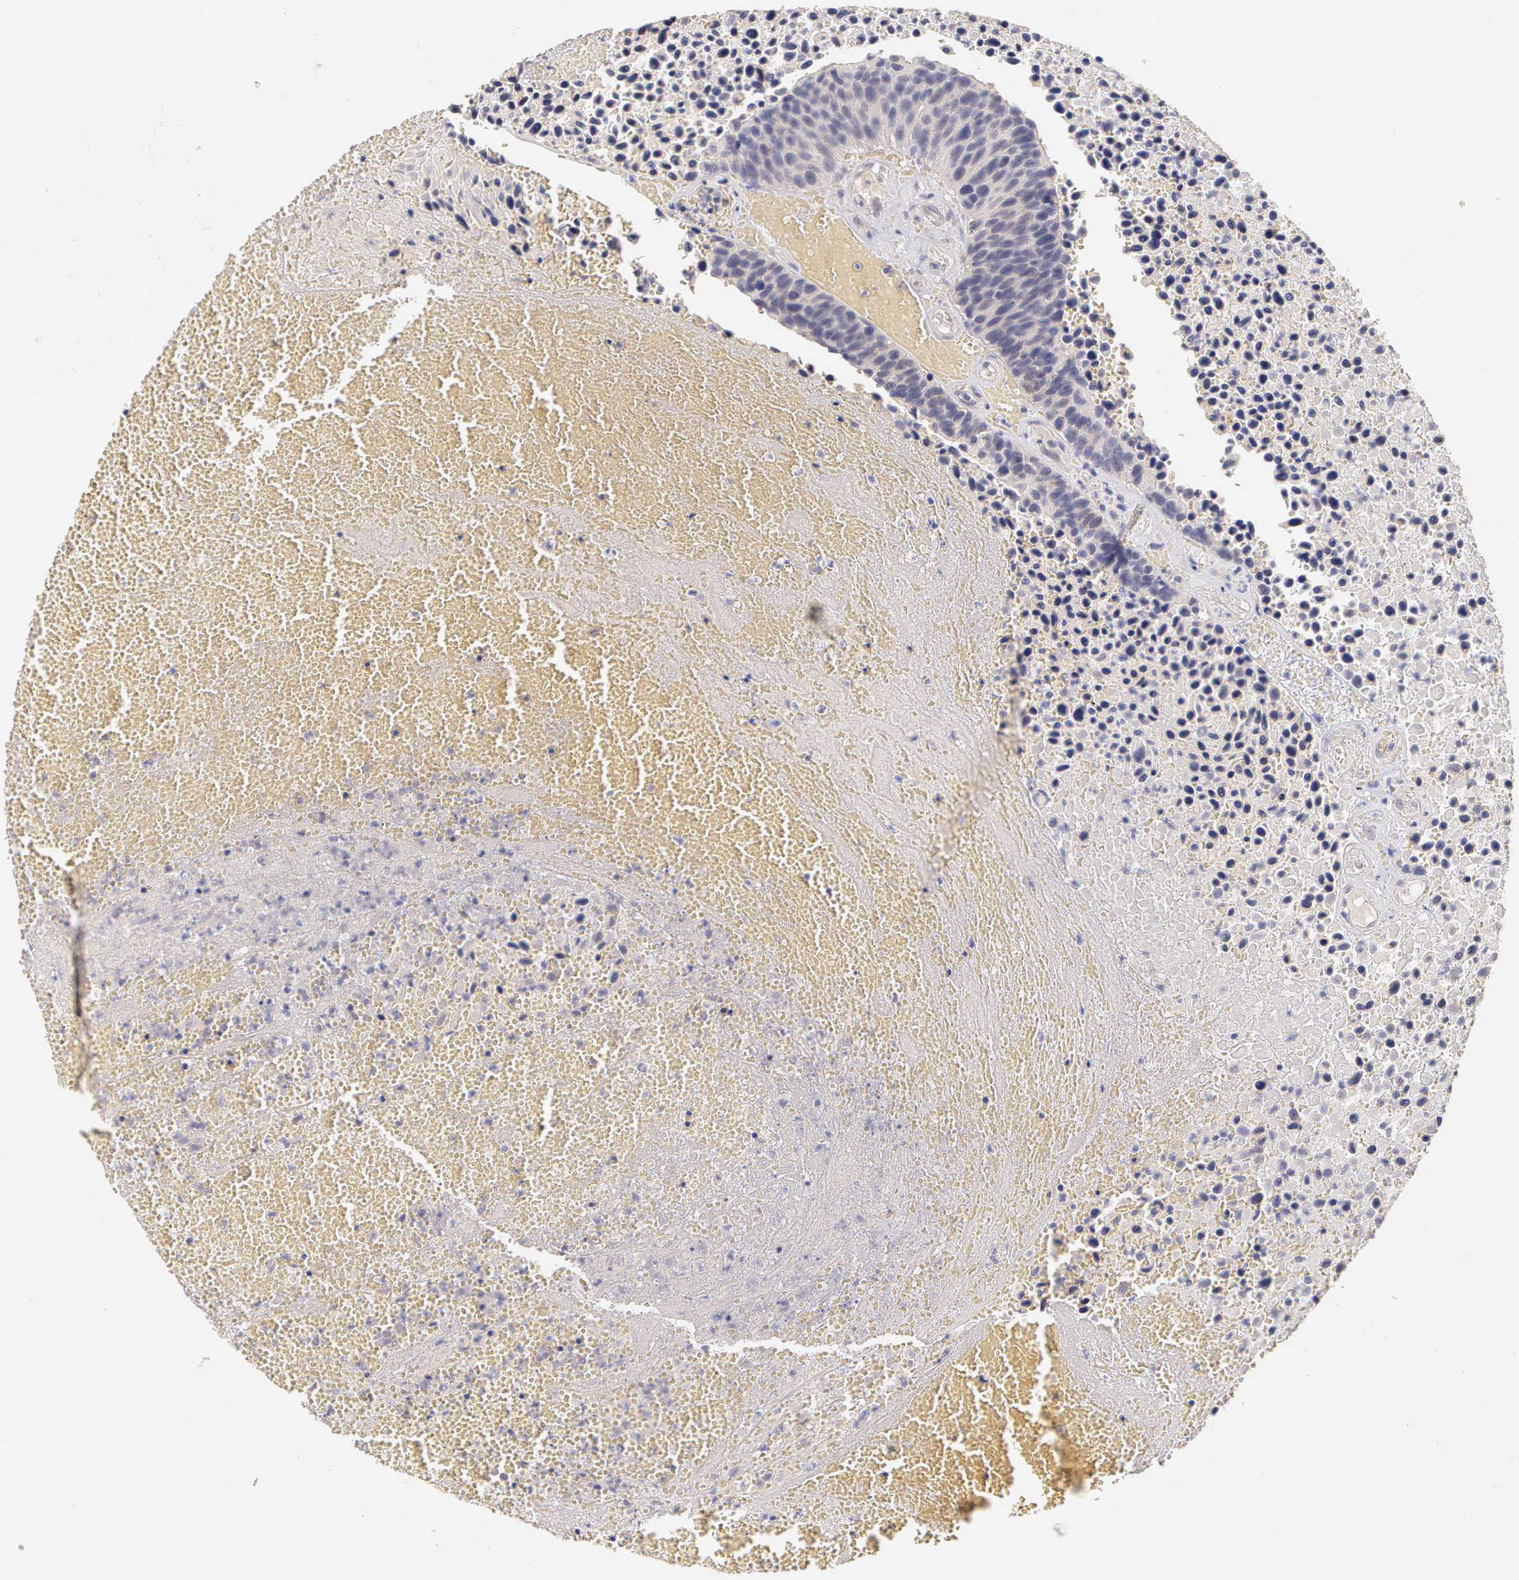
{"staining": {"intensity": "negative", "quantity": "none", "location": "none"}, "tissue": "urothelial cancer", "cell_type": "Tumor cells", "image_type": "cancer", "snomed": [{"axis": "morphology", "description": "Urothelial carcinoma, High grade"}, {"axis": "topography", "description": "Urinary bladder"}], "caption": "Tumor cells are negative for protein expression in human urothelial carcinoma (high-grade).", "gene": "ESR1", "patient": {"sex": "male", "age": 66}}